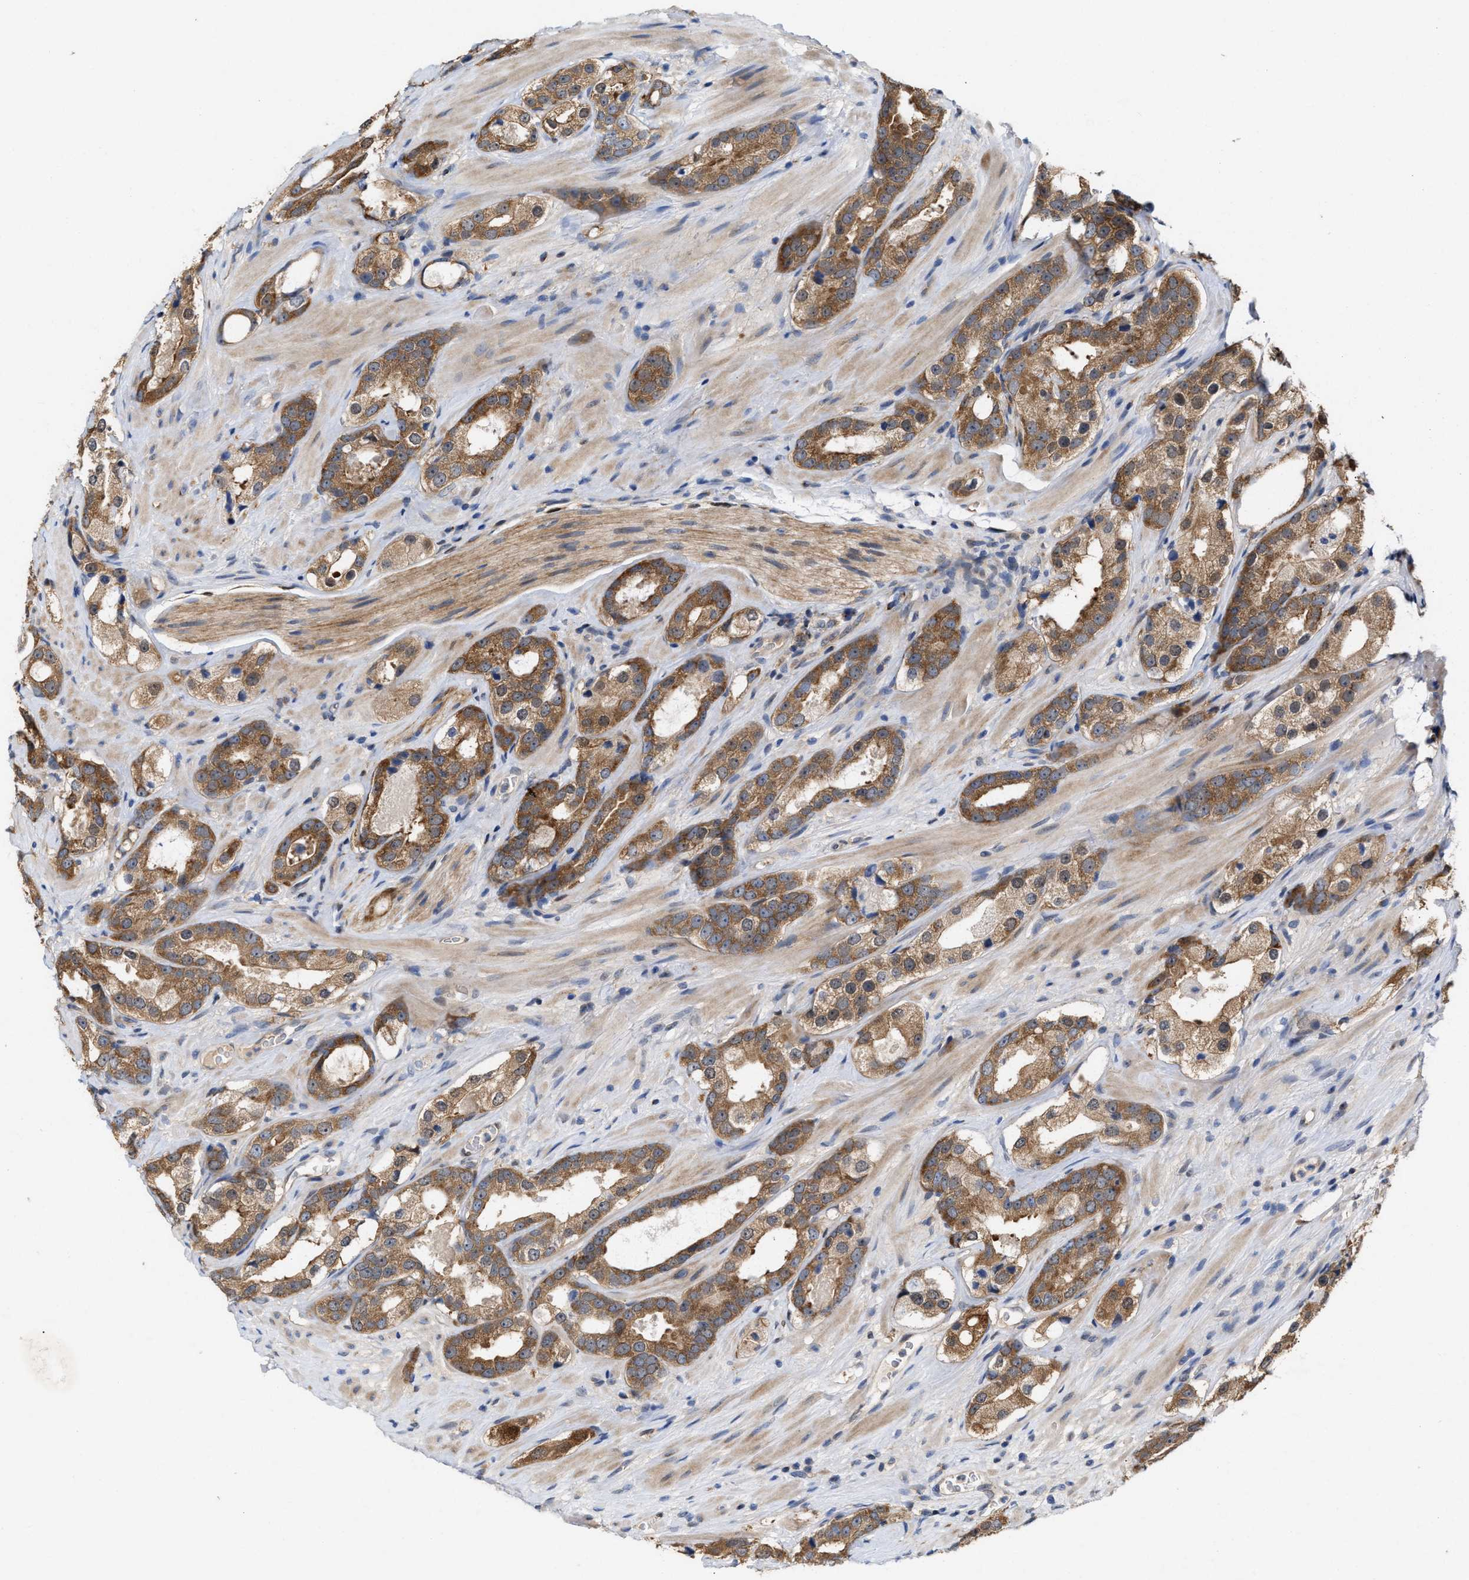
{"staining": {"intensity": "moderate", "quantity": ">75%", "location": "cytoplasmic/membranous"}, "tissue": "prostate cancer", "cell_type": "Tumor cells", "image_type": "cancer", "snomed": [{"axis": "morphology", "description": "Adenocarcinoma, High grade"}, {"axis": "topography", "description": "Prostate"}], "caption": "Brown immunohistochemical staining in human prostate high-grade adenocarcinoma demonstrates moderate cytoplasmic/membranous expression in about >75% of tumor cells.", "gene": "BBLN", "patient": {"sex": "male", "age": 63}}